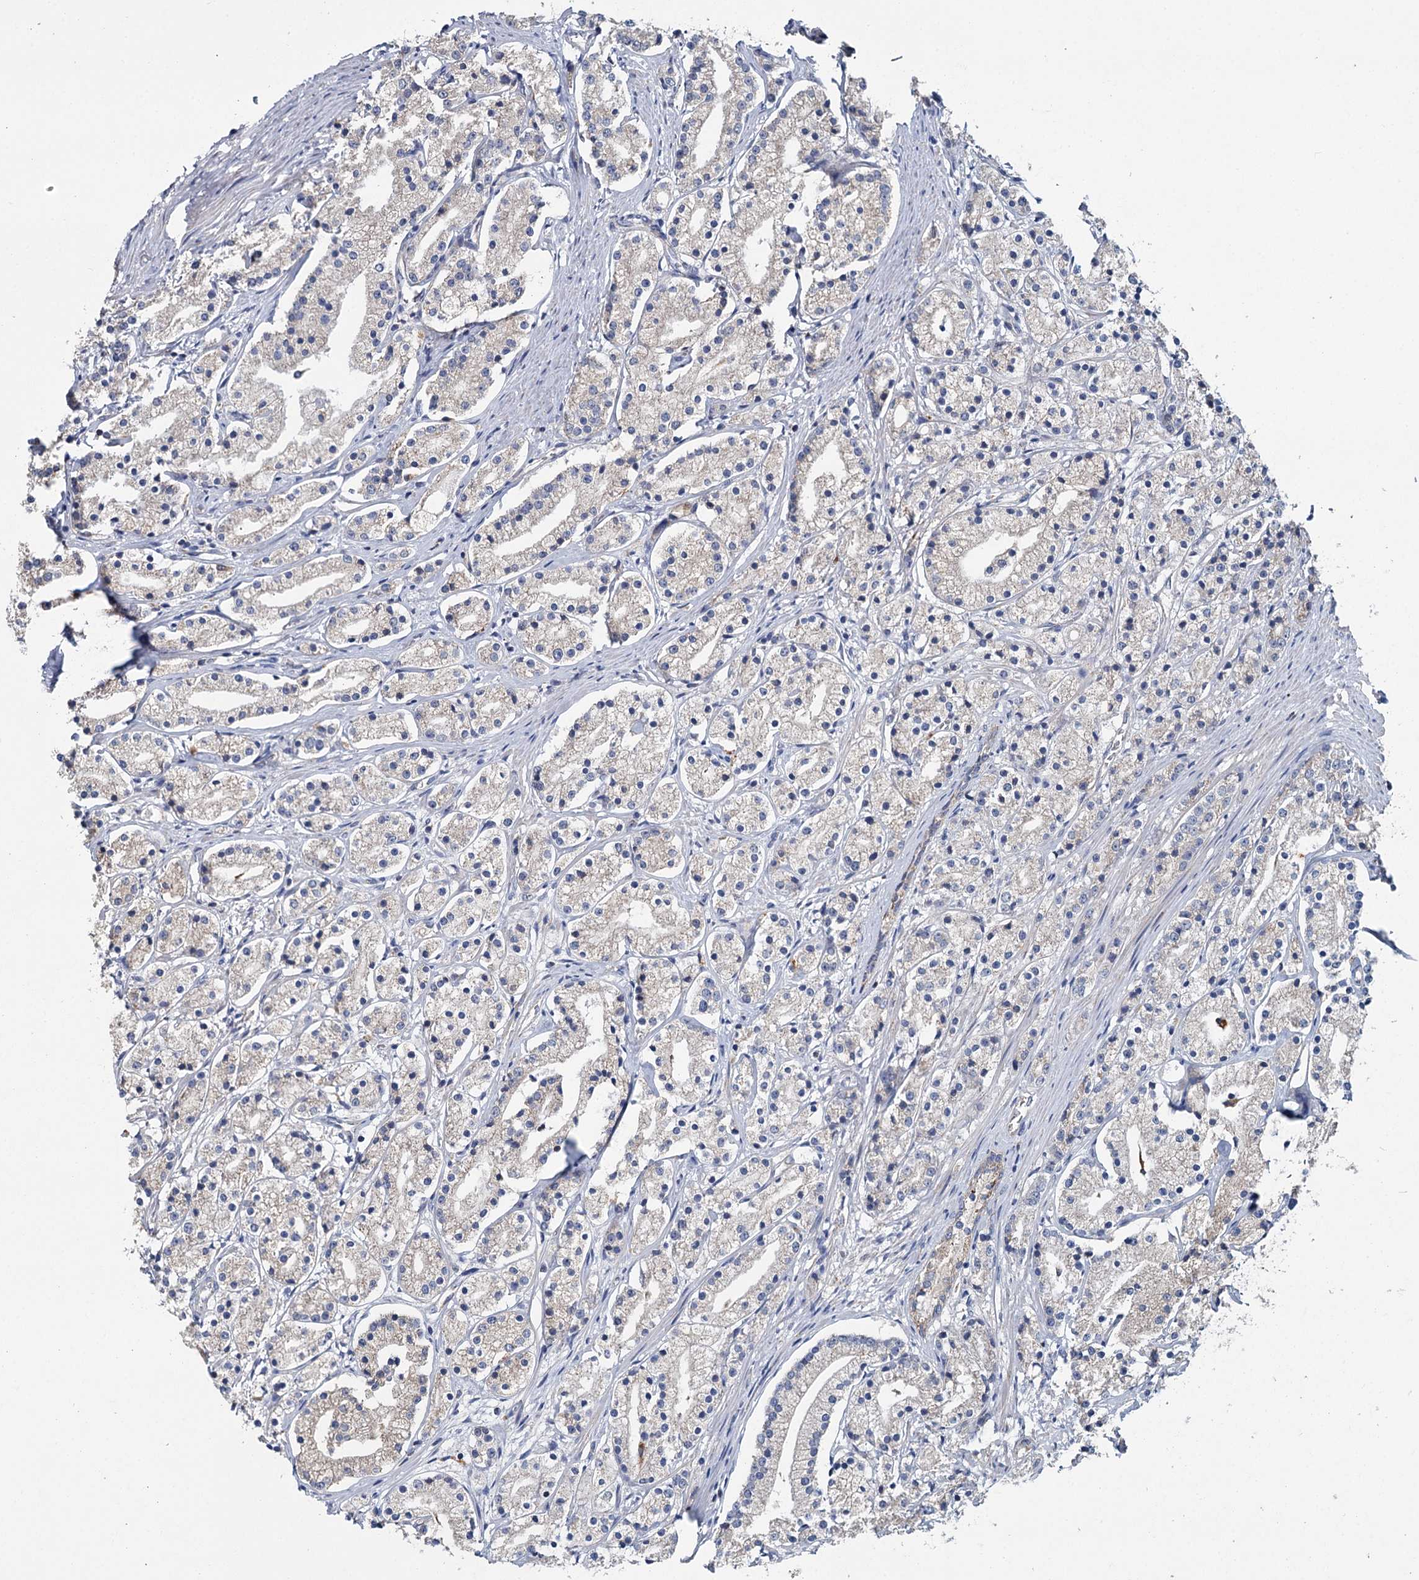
{"staining": {"intensity": "negative", "quantity": "none", "location": "none"}, "tissue": "prostate cancer", "cell_type": "Tumor cells", "image_type": "cancer", "snomed": [{"axis": "morphology", "description": "Adenocarcinoma, High grade"}, {"axis": "topography", "description": "Prostate"}], "caption": "Tumor cells show no significant protein staining in prostate cancer.", "gene": "ANKRD16", "patient": {"sex": "male", "age": 69}}